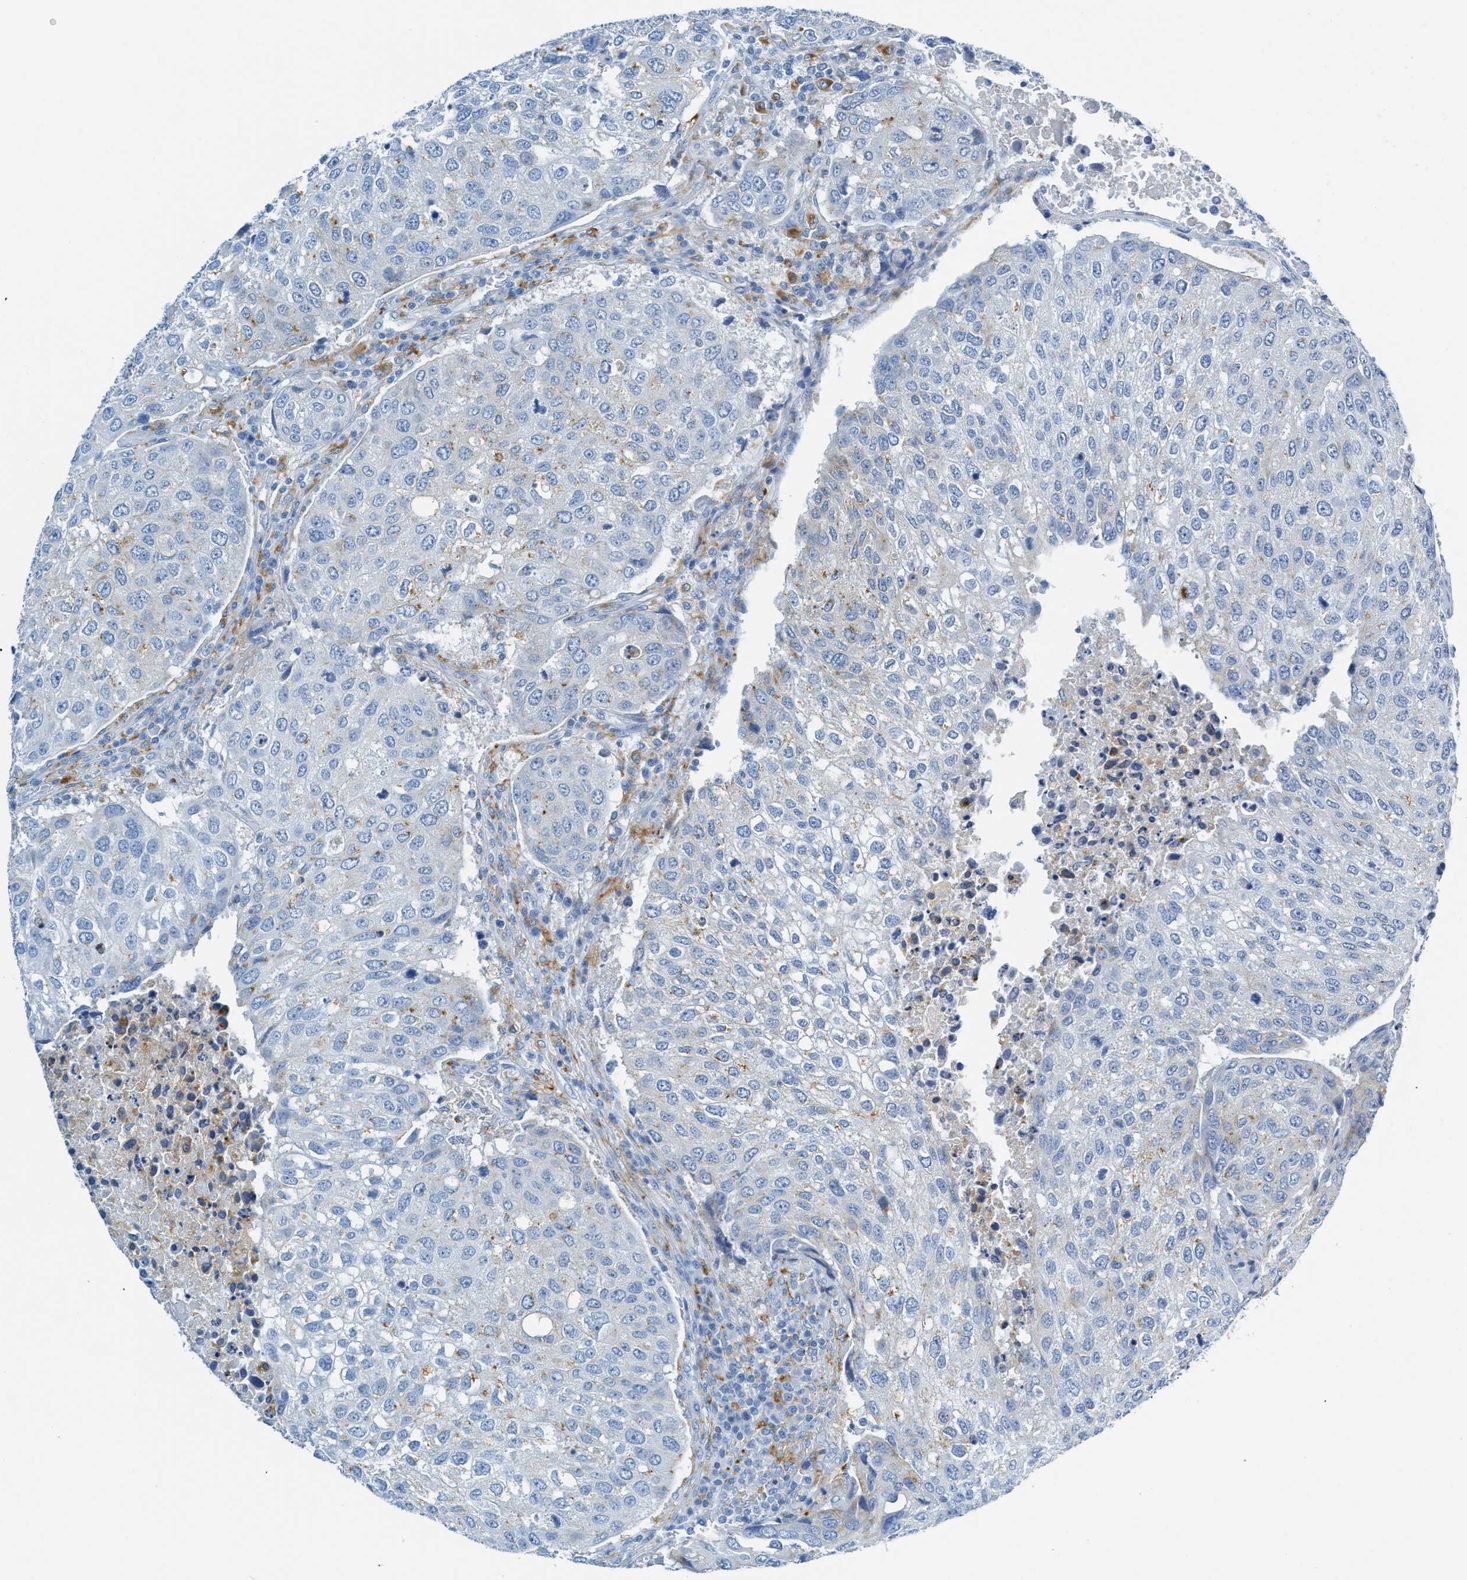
{"staining": {"intensity": "moderate", "quantity": "<25%", "location": "cytoplasmic/membranous"}, "tissue": "urothelial cancer", "cell_type": "Tumor cells", "image_type": "cancer", "snomed": [{"axis": "morphology", "description": "Urothelial carcinoma, High grade"}, {"axis": "topography", "description": "Lymph node"}, {"axis": "topography", "description": "Urinary bladder"}], "caption": "Urothelial cancer stained for a protein (brown) shows moderate cytoplasmic/membranous positive staining in about <25% of tumor cells.", "gene": "C21orf62", "patient": {"sex": "male", "age": 51}}